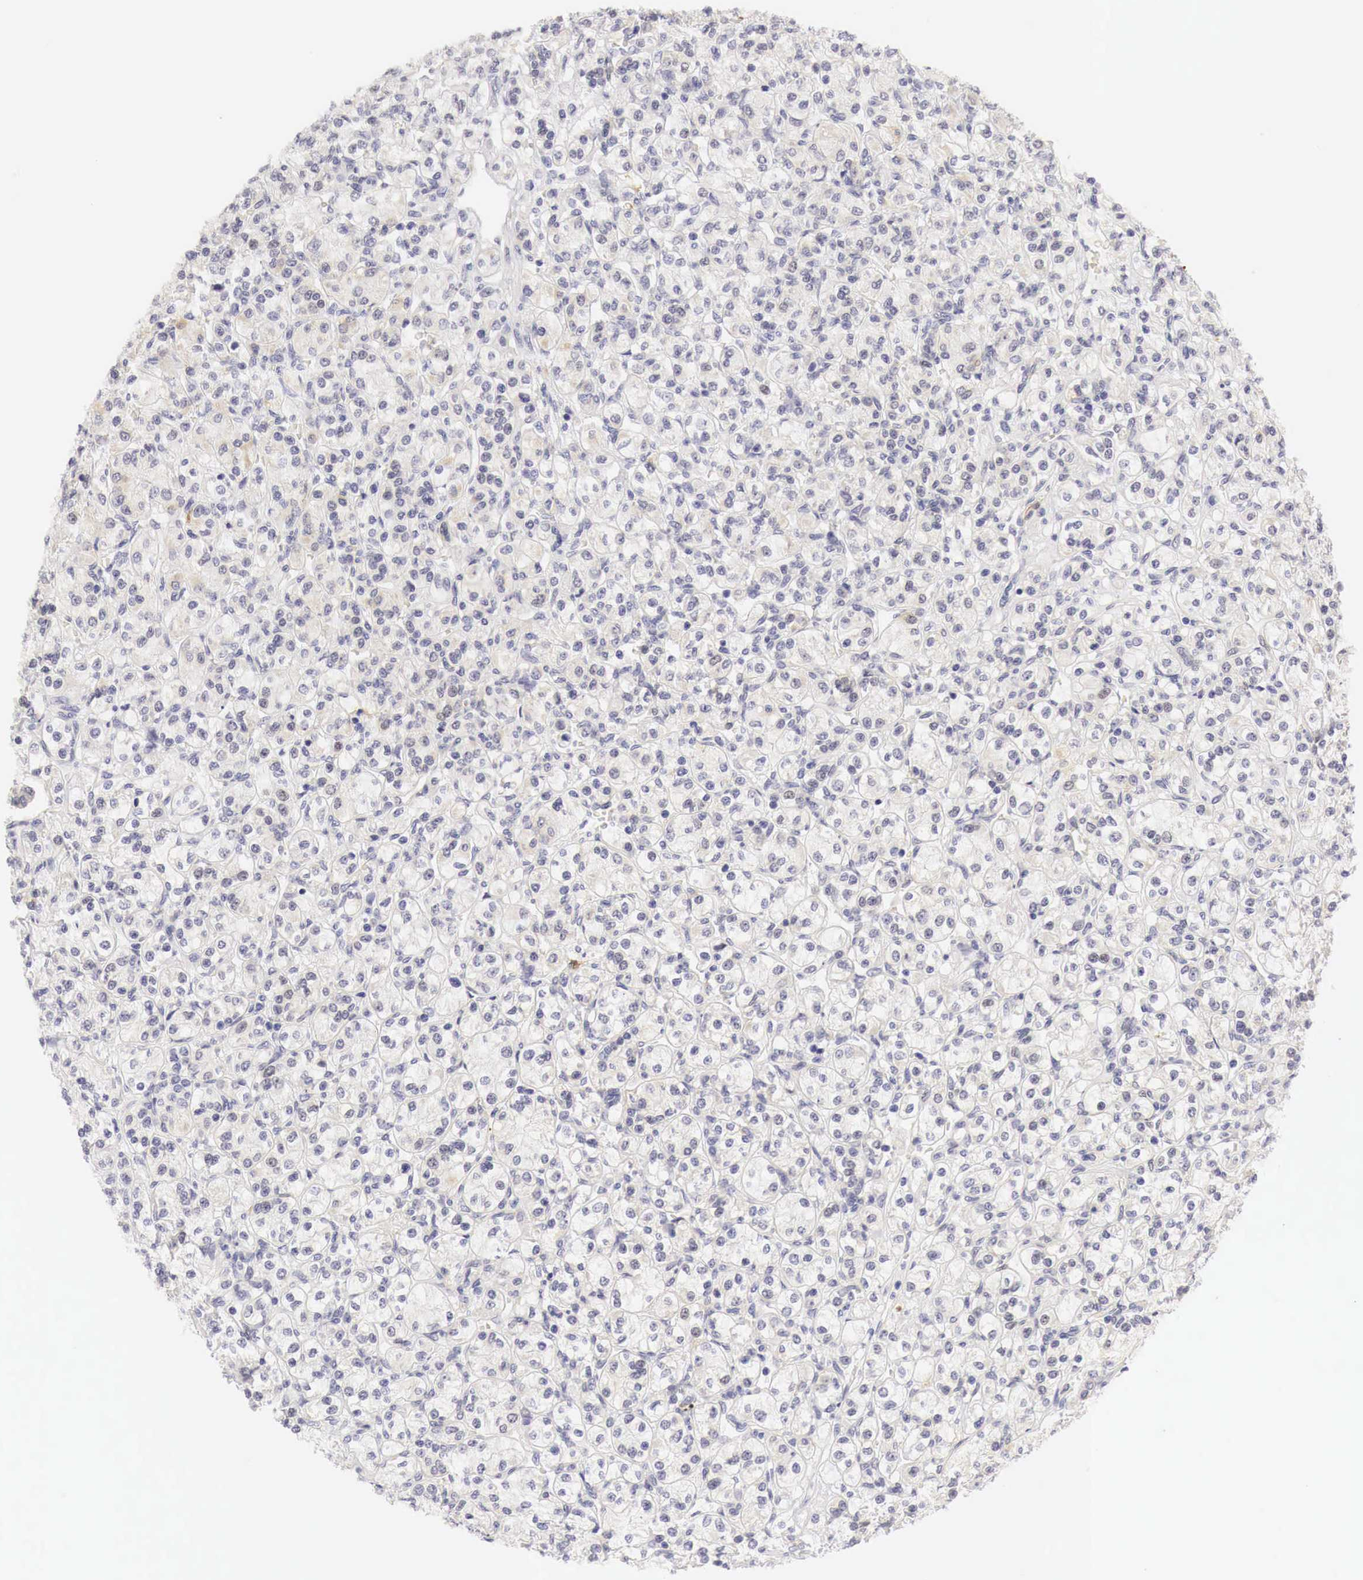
{"staining": {"intensity": "negative", "quantity": "none", "location": "none"}, "tissue": "renal cancer", "cell_type": "Tumor cells", "image_type": "cancer", "snomed": [{"axis": "morphology", "description": "Adenocarcinoma, NOS"}, {"axis": "topography", "description": "Kidney"}], "caption": "Immunohistochemical staining of adenocarcinoma (renal) demonstrates no significant expression in tumor cells.", "gene": "CASP3", "patient": {"sex": "male", "age": 77}}